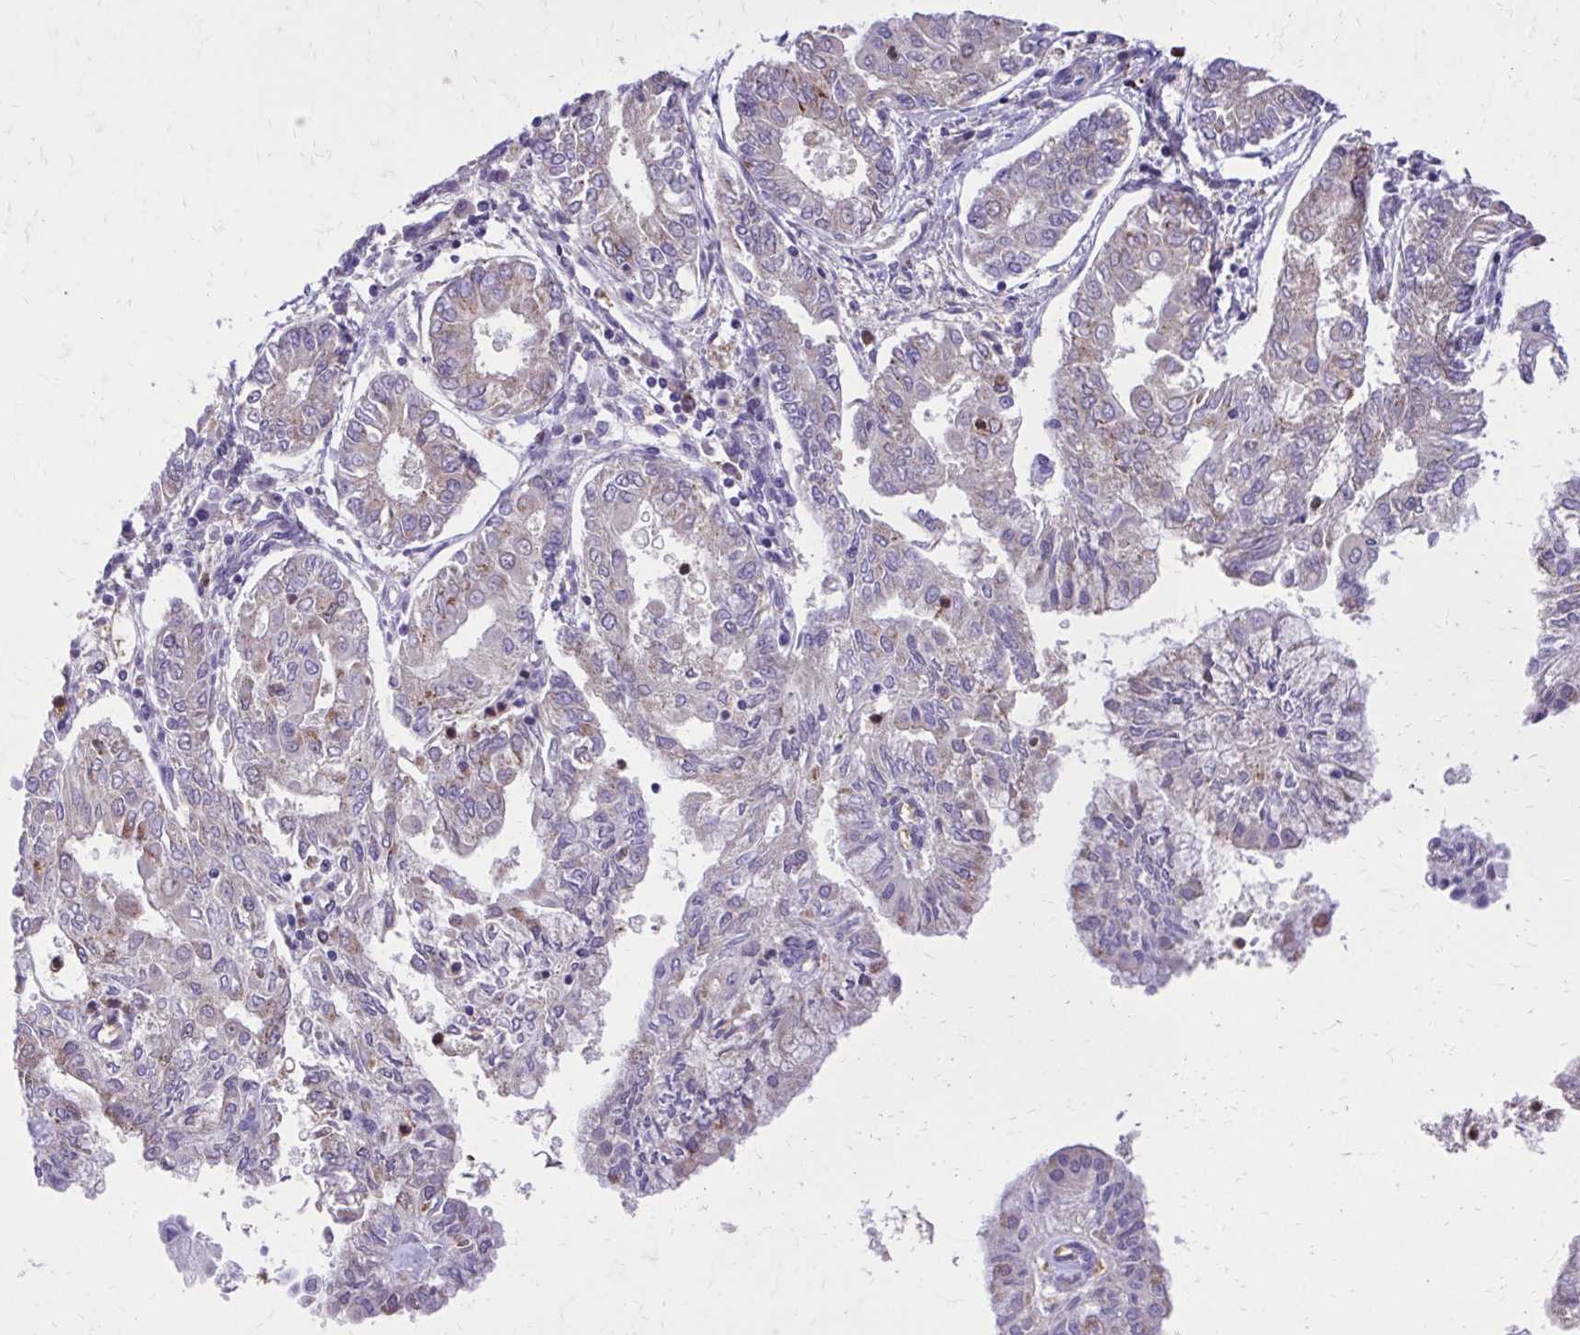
{"staining": {"intensity": "negative", "quantity": "none", "location": "none"}, "tissue": "endometrial cancer", "cell_type": "Tumor cells", "image_type": "cancer", "snomed": [{"axis": "morphology", "description": "Adenocarcinoma, NOS"}, {"axis": "topography", "description": "Endometrium"}], "caption": "High power microscopy micrograph of an immunohistochemistry image of endometrial adenocarcinoma, revealing no significant positivity in tumor cells.", "gene": "CAT", "patient": {"sex": "female", "age": 68}}